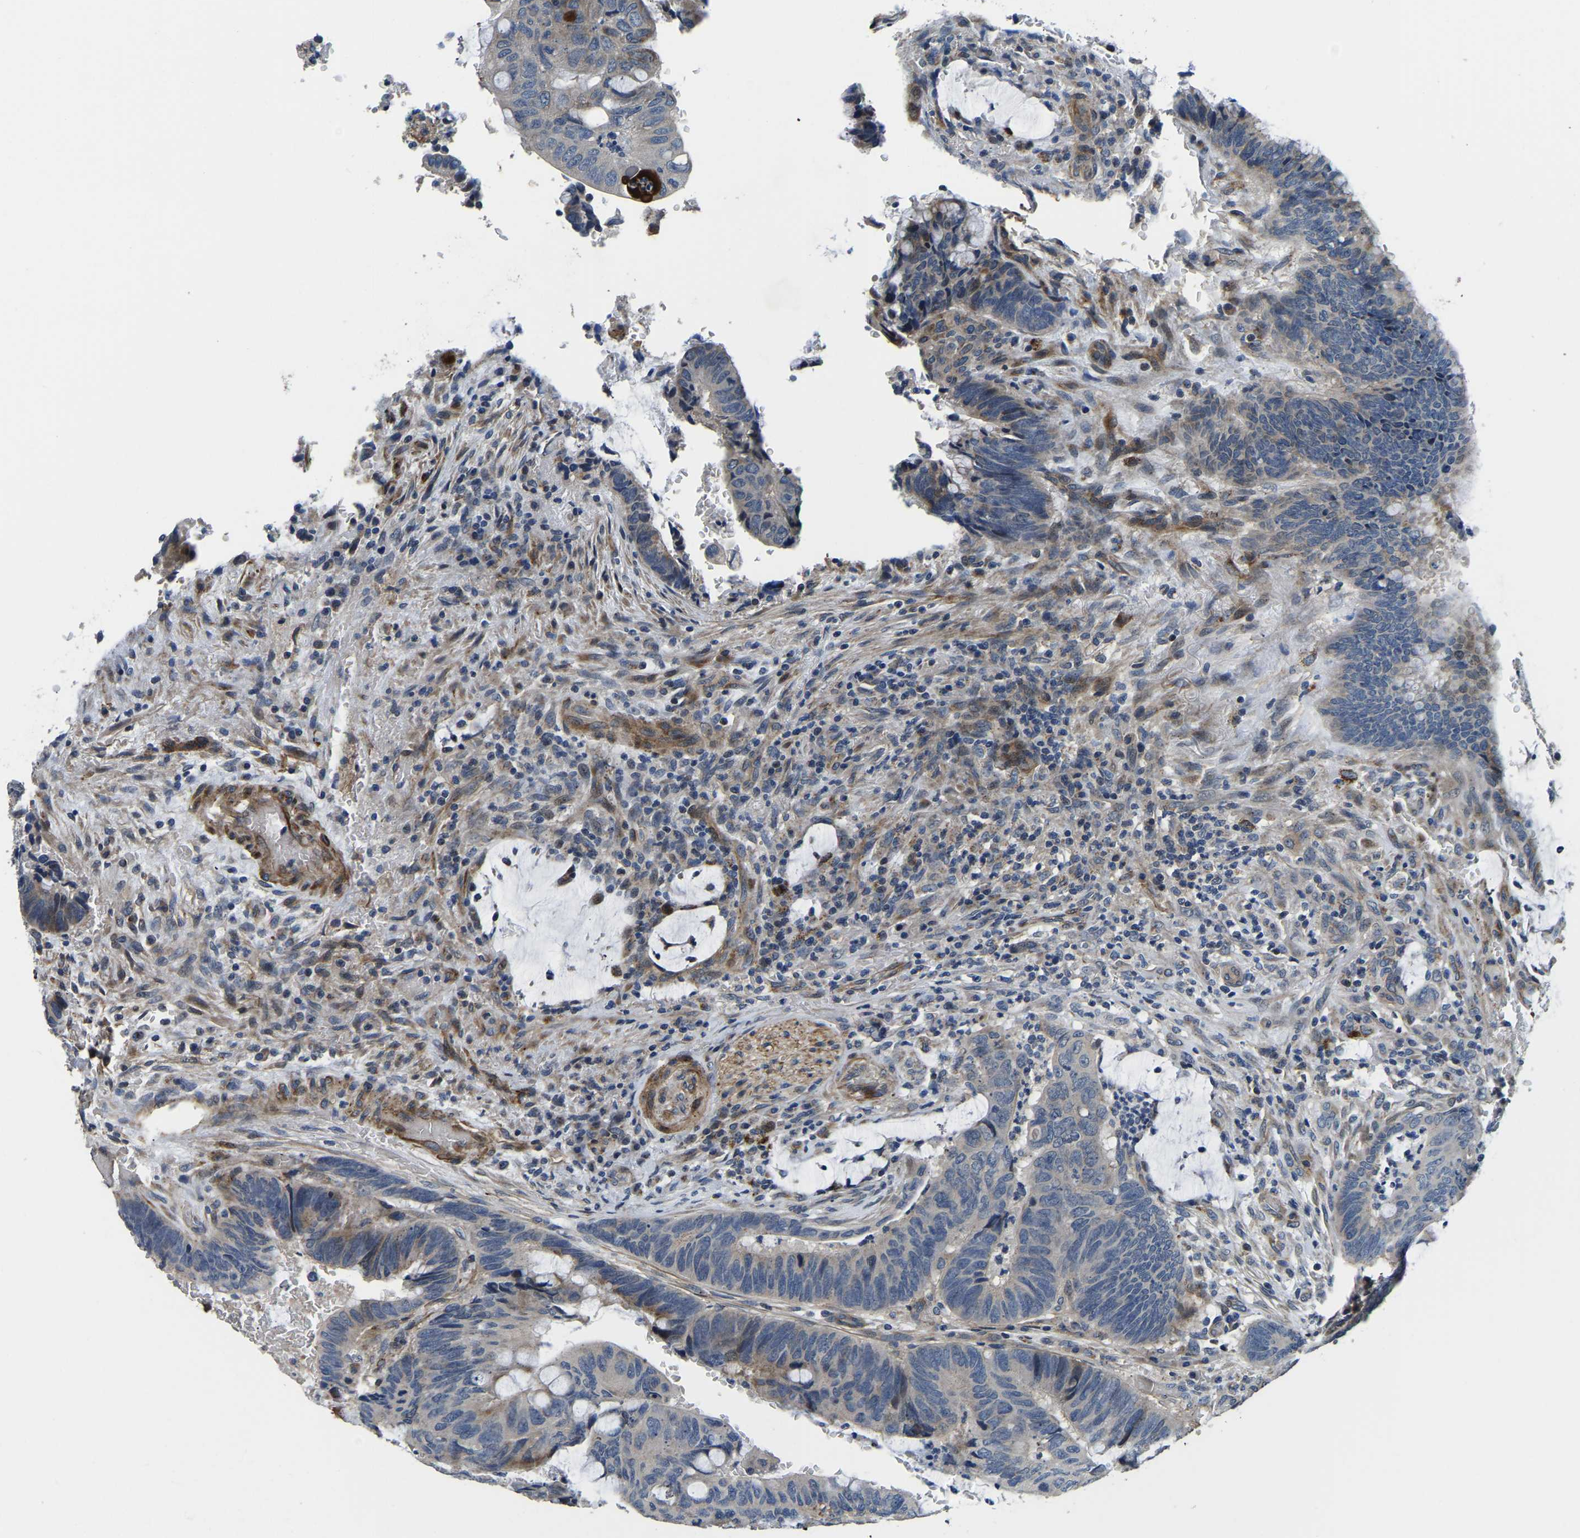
{"staining": {"intensity": "moderate", "quantity": "<25%", "location": "cytoplasmic/membranous"}, "tissue": "colorectal cancer", "cell_type": "Tumor cells", "image_type": "cancer", "snomed": [{"axis": "morphology", "description": "Normal tissue, NOS"}, {"axis": "morphology", "description": "Adenocarcinoma, NOS"}, {"axis": "topography", "description": "Rectum"}, {"axis": "topography", "description": "Peripheral nerve tissue"}], "caption": "There is low levels of moderate cytoplasmic/membranous positivity in tumor cells of colorectal cancer (adenocarcinoma), as demonstrated by immunohistochemical staining (brown color).", "gene": "RNF39", "patient": {"sex": "male", "age": 92}}